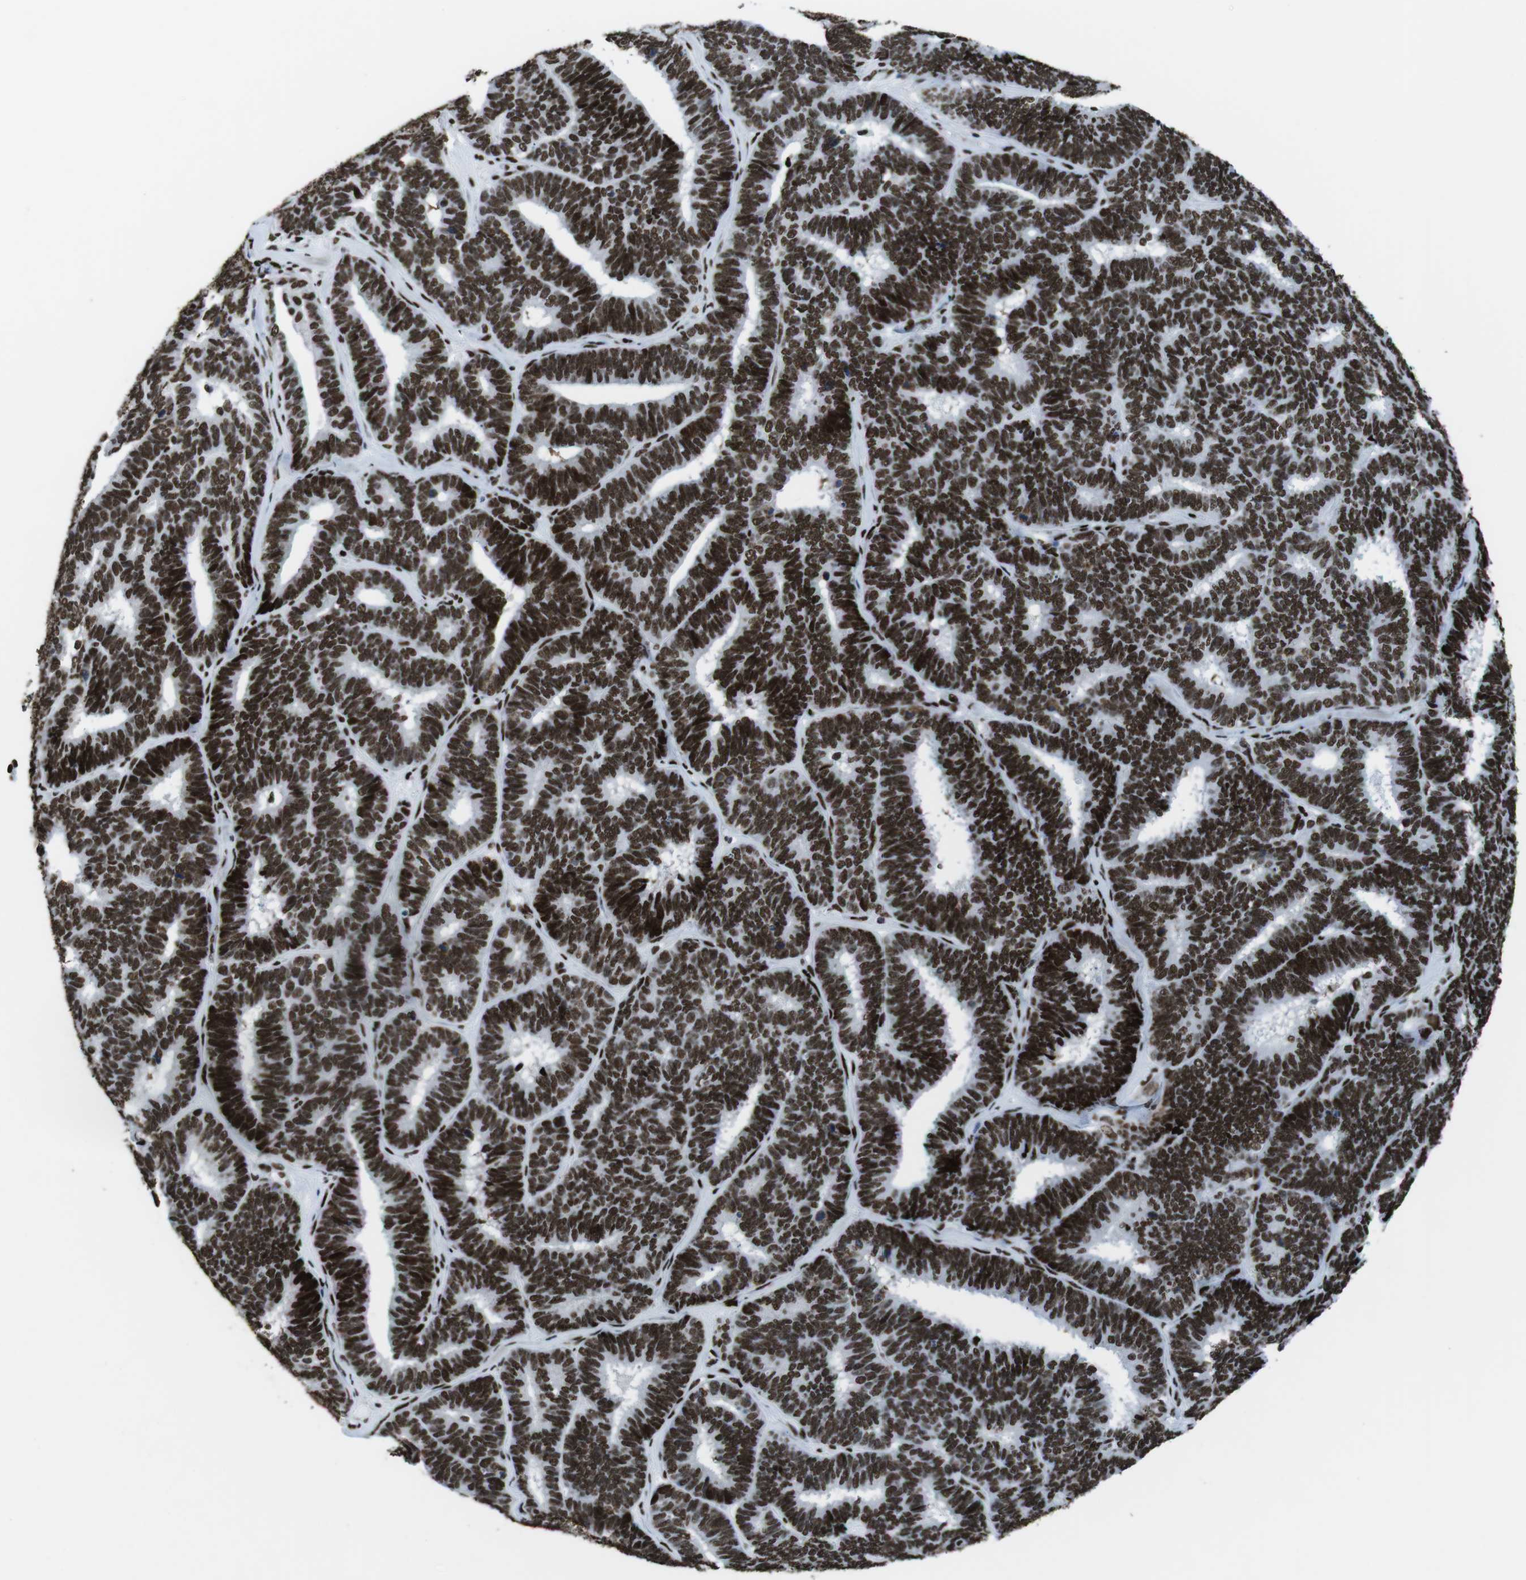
{"staining": {"intensity": "strong", "quantity": ">75%", "location": "nuclear"}, "tissue": "endometrial cancer", "cell_type": "Tumor cells", "image_type": "cancer", "snomed": [{"axis": "morphology", "description": "Adenocarcinoma, NOS"}, {"axis": "topography", "description": "Endometrium"}], "caption": "IHC (DAB) staining of human endometrial cancer exhibits strong nuclear protein staining in about >75% of tumor cells.", "gene": "CITED2", "patient": {"sex": "female", "age": 70}}